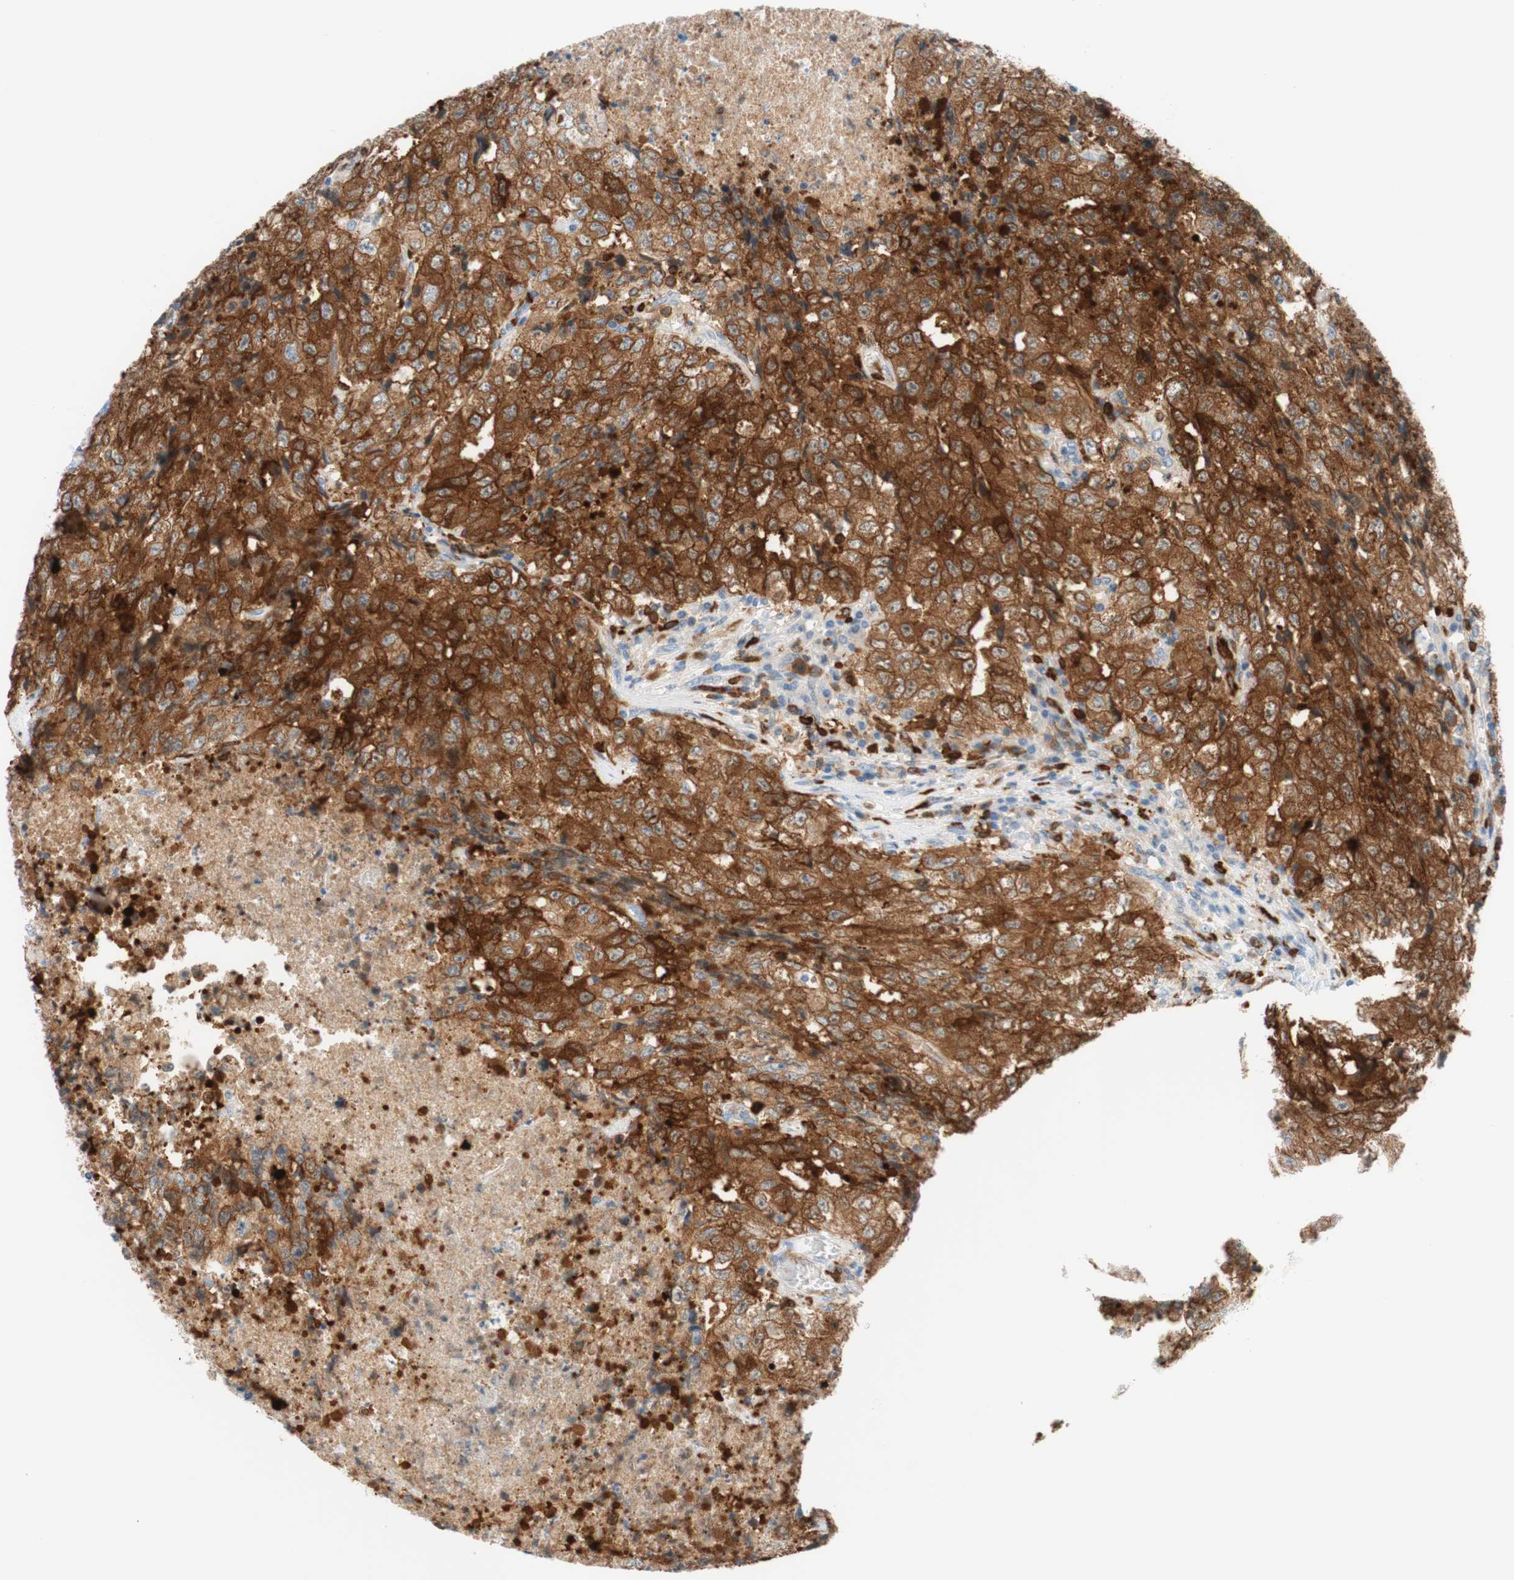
{"staining": {"intensity": "moderate", "quantity": ">75%", "location": "cytoplasmic/membranous"}, "tissue": "testis cancer", "cell_type": "Tumor cells", "image_type": "cancer", "snomed": [{"axis": "morphology", "description": "Necrosis, NOS"}, {"axis": "morphology", "description": "Carcinoma, Embryonal, NOS"}, {"axis": "topography", "description": "Testis"}], "caption": "This is a micrograph of immunohistochemistry staining of testis cancer (embryonal carcinoma), which shows moderate expression in the cytoplasmic/membranous of tumor cells.", "gene": "STMN1", "patient": {"sex": "male", "age": 19}}